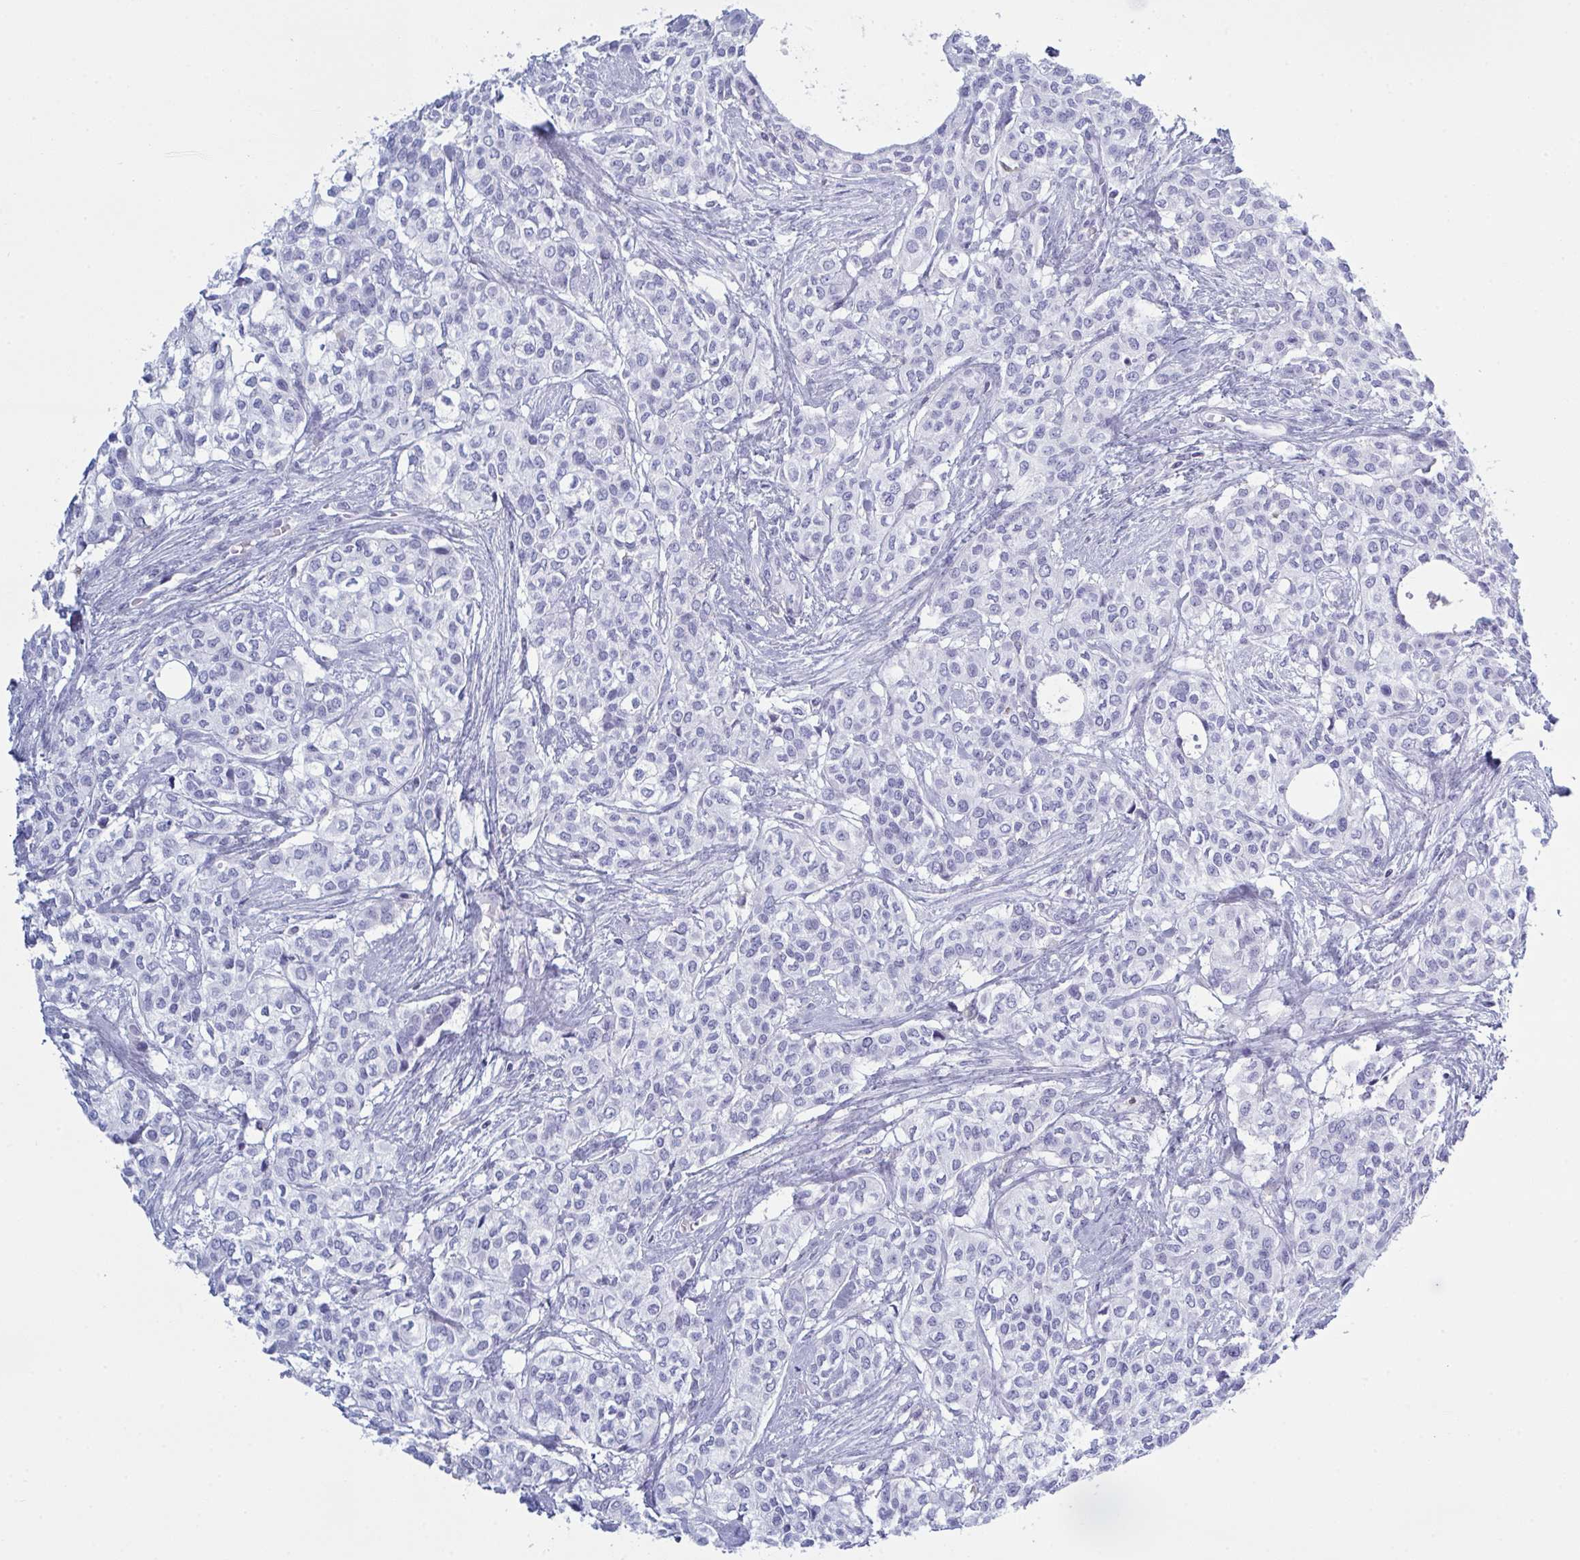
{"staining": {"intensity": "negative", "quantity": "none", "location": "none"}, "tissue": "head and neck cancer", "cell_type": "Tumor cells", "image_type": "cancer", "snomed": [{"axis": "morphology", "description": "Adenocarcinoma, NOS"}, {"axis": "topography", "description": "Head-Neck"}], "caption": "This is an IHC photomicrograph of head and neck cancer (adenocarcinoma). There is no expression in tumor cells.", "gene": "MYO1F", "patient": {"sex": "male", "age": 81}}